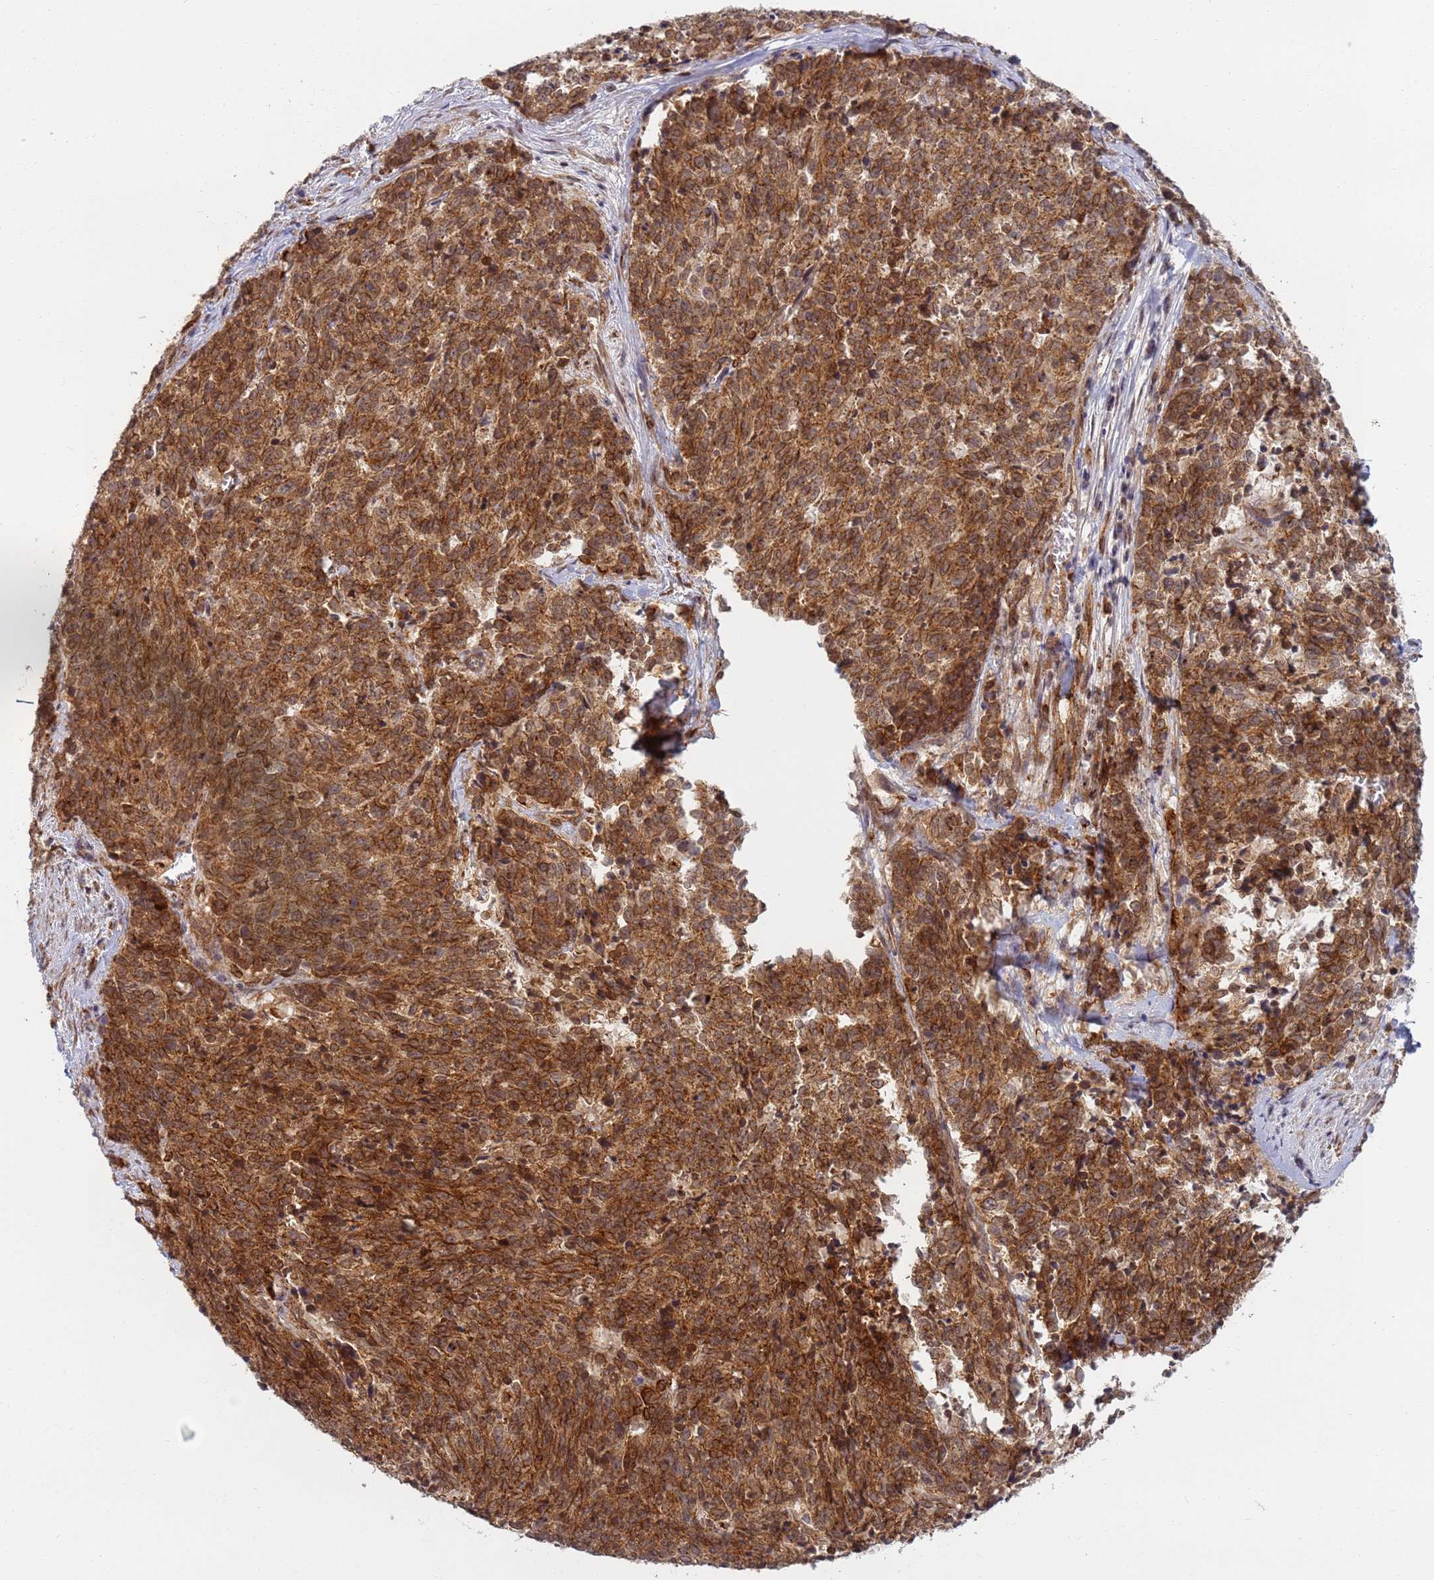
{"staining": {"intensity": "strong", "quantity": ">75%", "location": "cytoplasmic/membranous"}, "tissue": "cervical cancer", "cell_type": "Tumor cells", "image_type": "cancer", "snomed": [{"axis": "morphology", "description": "Squamous cell carcinoma, NOS"}, {"axis": "topography", "description": "Cervix"}], "caption": "IHC (DAB) staining of human cervical squamous cell carcinoma reveals strong cytoplasmic/membranous protein positivity in about >75% of tumor cells. (IHC, brightfield microscopy, high magnification).", "gene": "CEP170", "patient": {"sex": "female", "age": 29}}